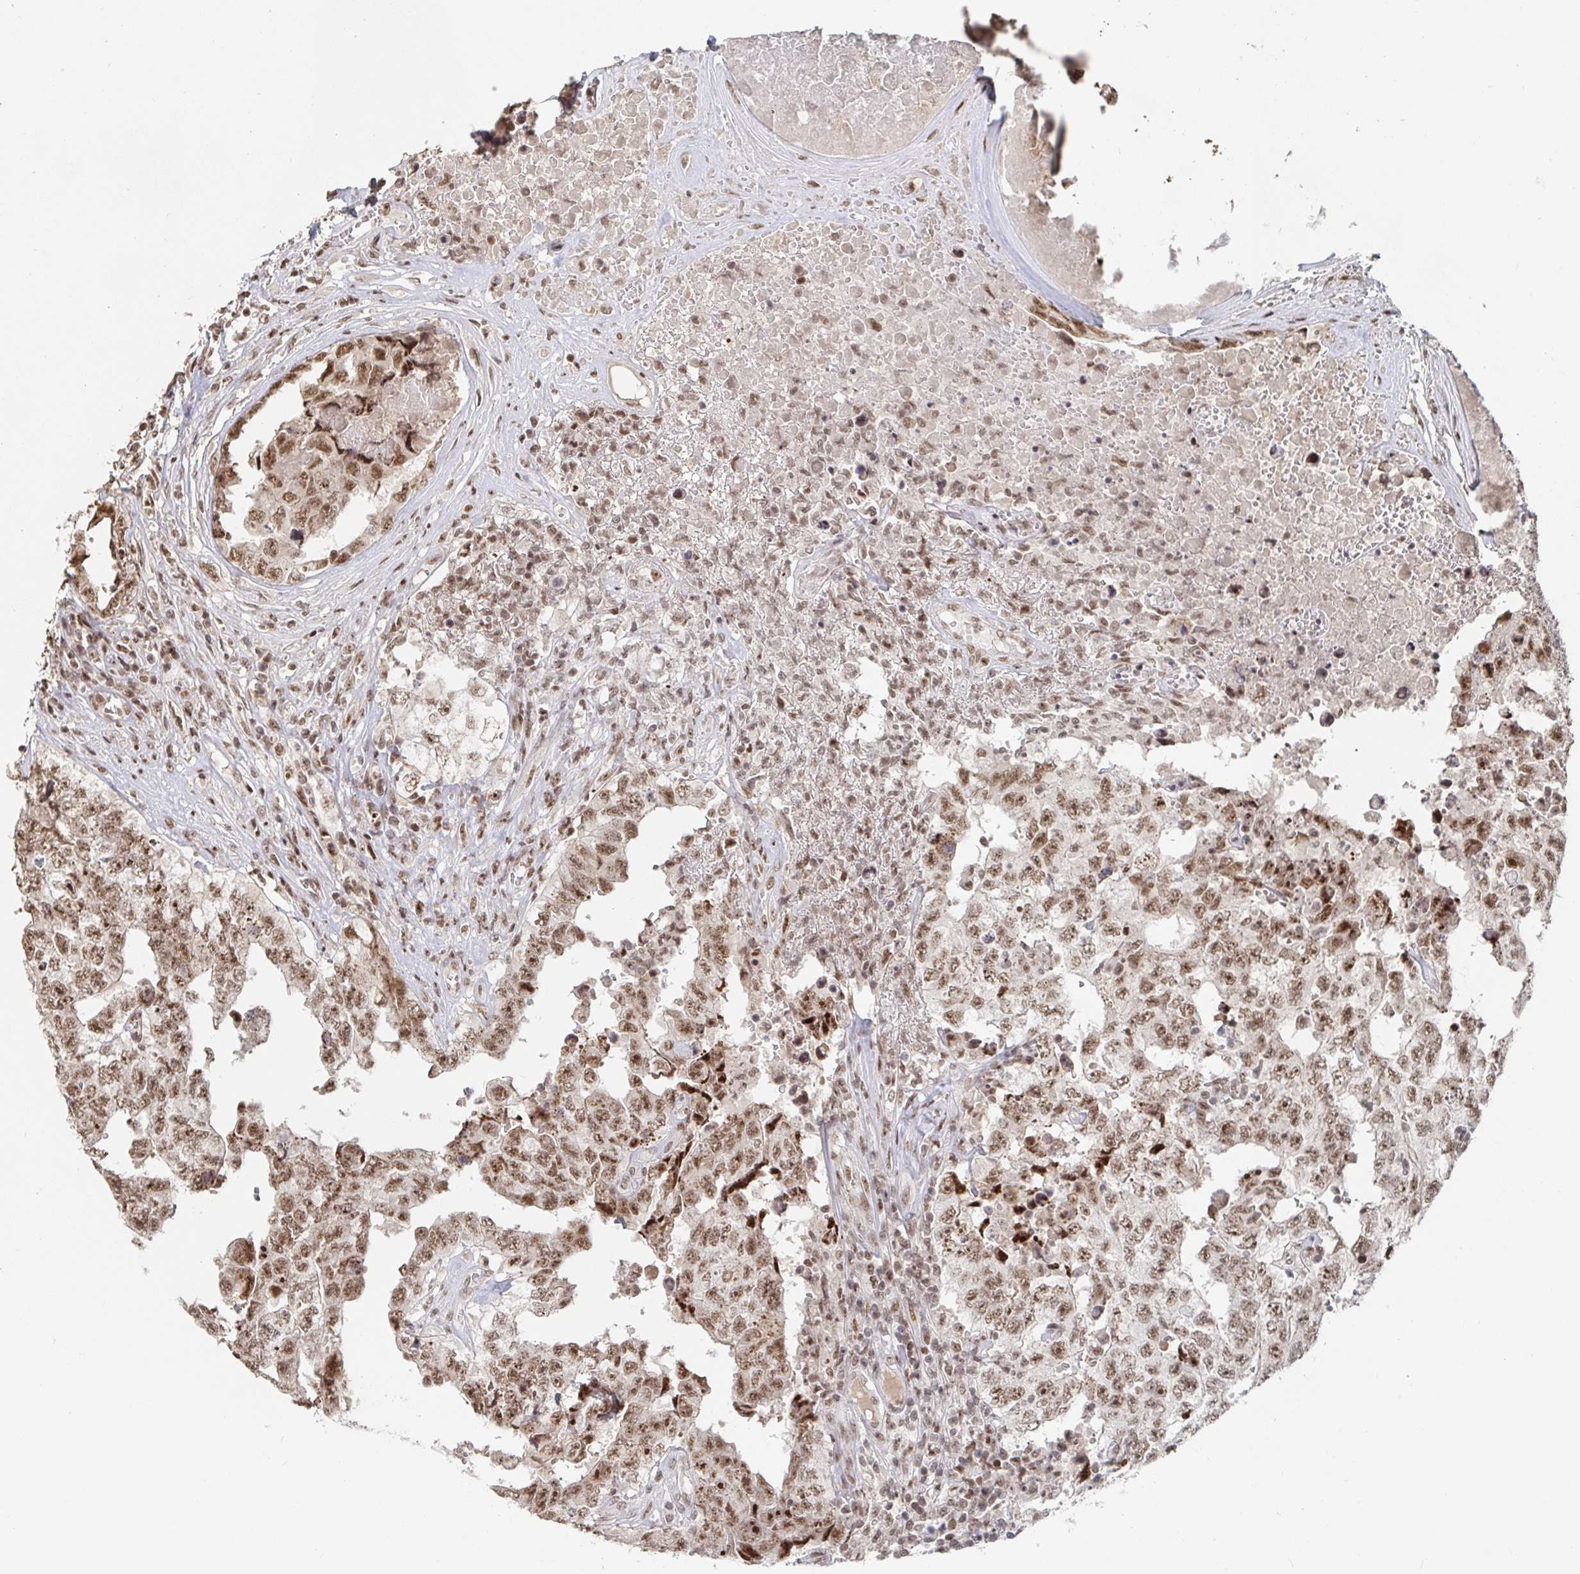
{"staining": {"intensity": "moderate", "quantity": ">75%", "location": "nuclear"}, "tissue": "testis cancer", "cell_type": "Tumor cells", "image_type": "cancer", "snomed": [{"axis": "morphology", "description": "Normal tissue, NOS"}, {"axis": "morphology", "description": "Carcinoma, Embryonal, NOS"}, {"axis": "topography", "description": "Testis"}, {"axis": "topography", "description": "Epididymis"}], "caption": "DAB immunohistochemical staining of embryonal carcinoma (testis) exhibits moderate nuclear protein positivity in approximately >75% of tumor cells.", "gene": "ZDHHC12", "patient": {"sex": "male", "age": 25}}